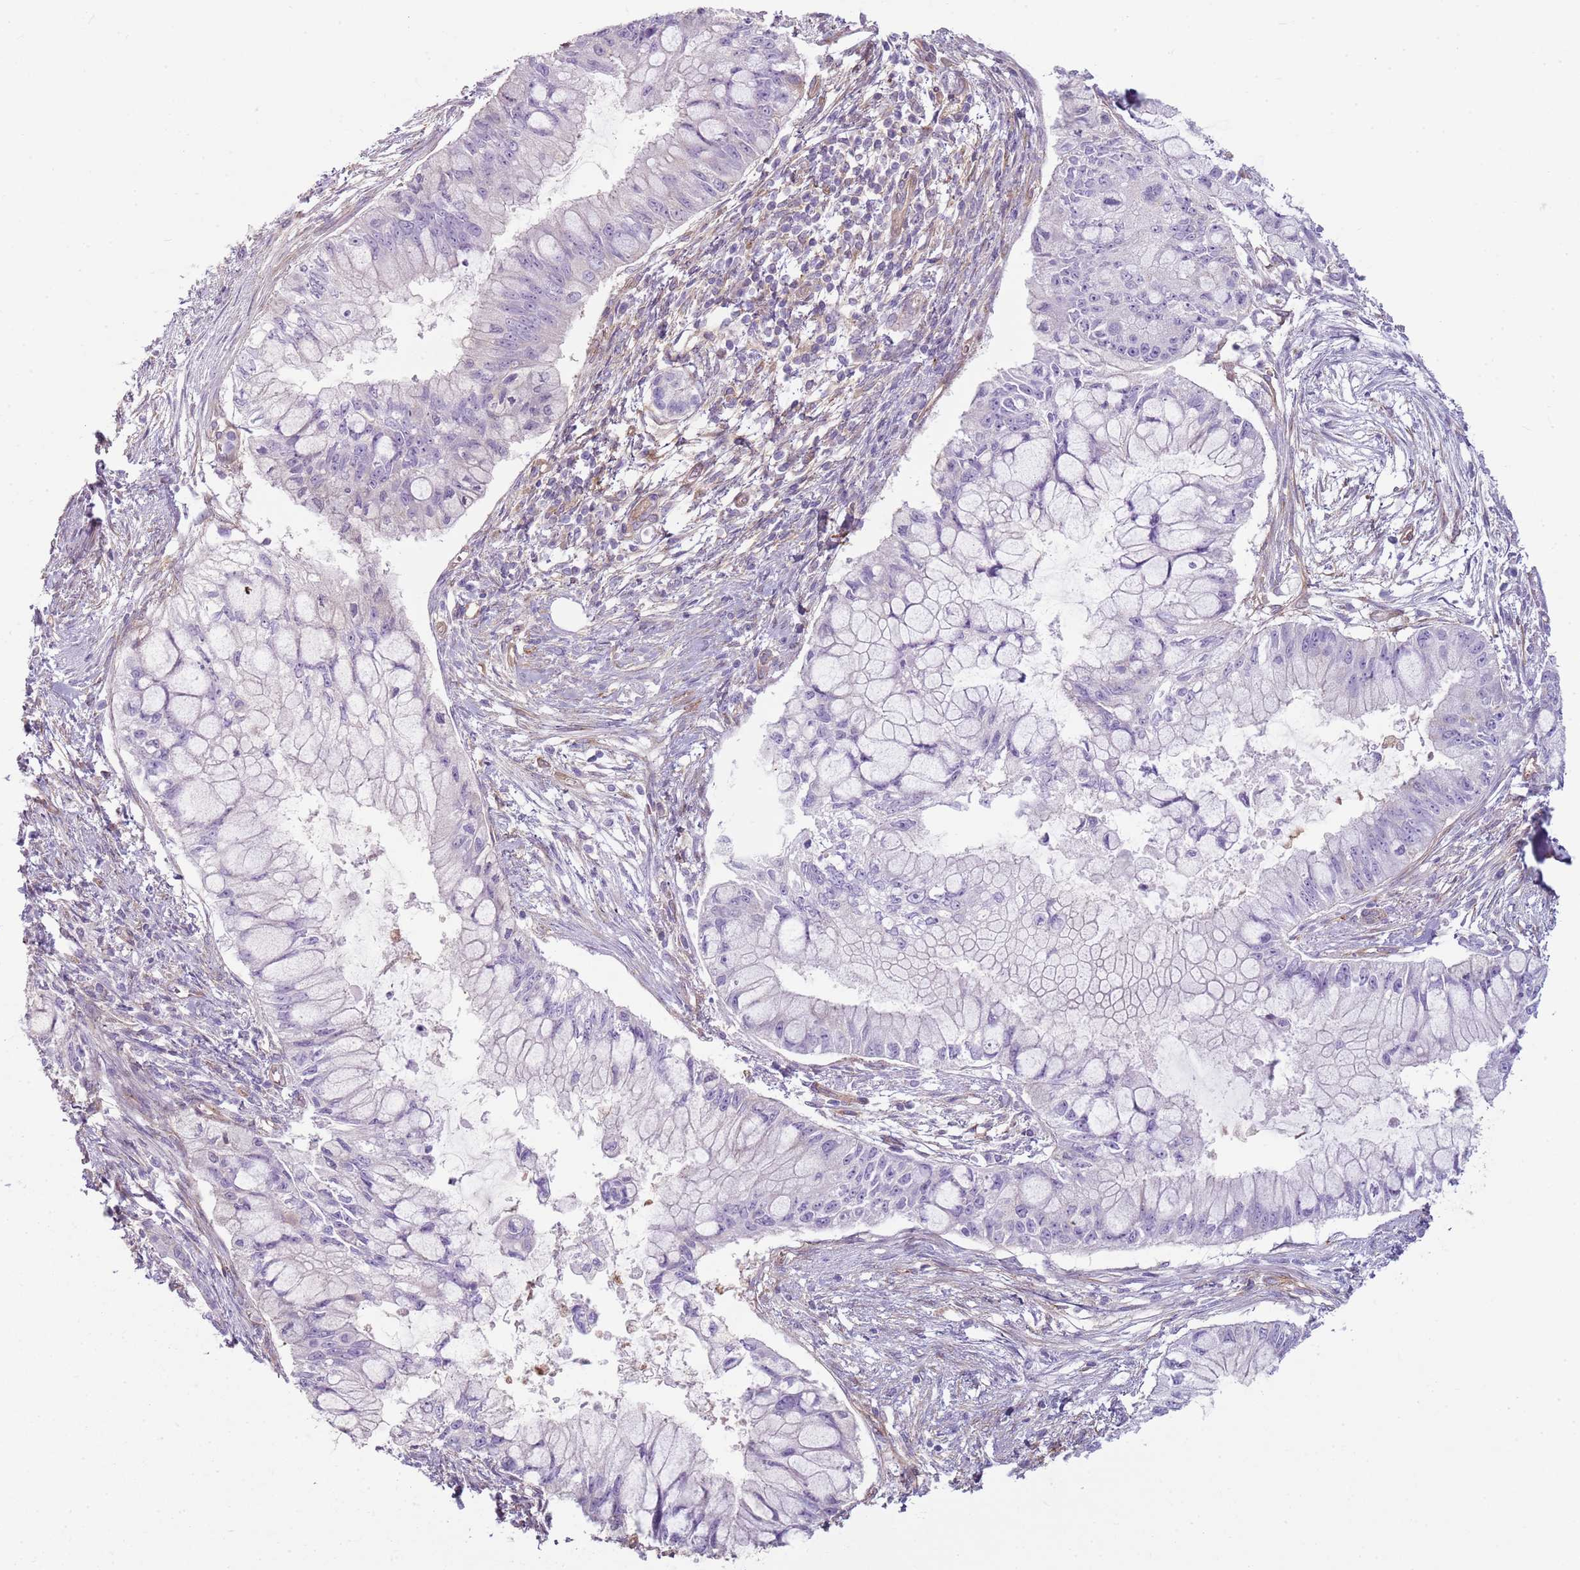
{"staining": {"intensity": "negative", "quantity": "none", "location": "none"}, "tissue": "pancreatic cancer", "cell_type": "Tumor cells", "image_type": "cancer", "snomed": [{"axis": "morphology", "description": "Adenocarcinoma, NOS"}, {"axis": "topography", "description": "Pancreas"}], "caption": "This is an IHC micrograph of human adenocarcinoma (pancreatic). There is no staining in tumor cells.", "gene": "SNX1", "patient": {"sex": "male", "age": 48}}